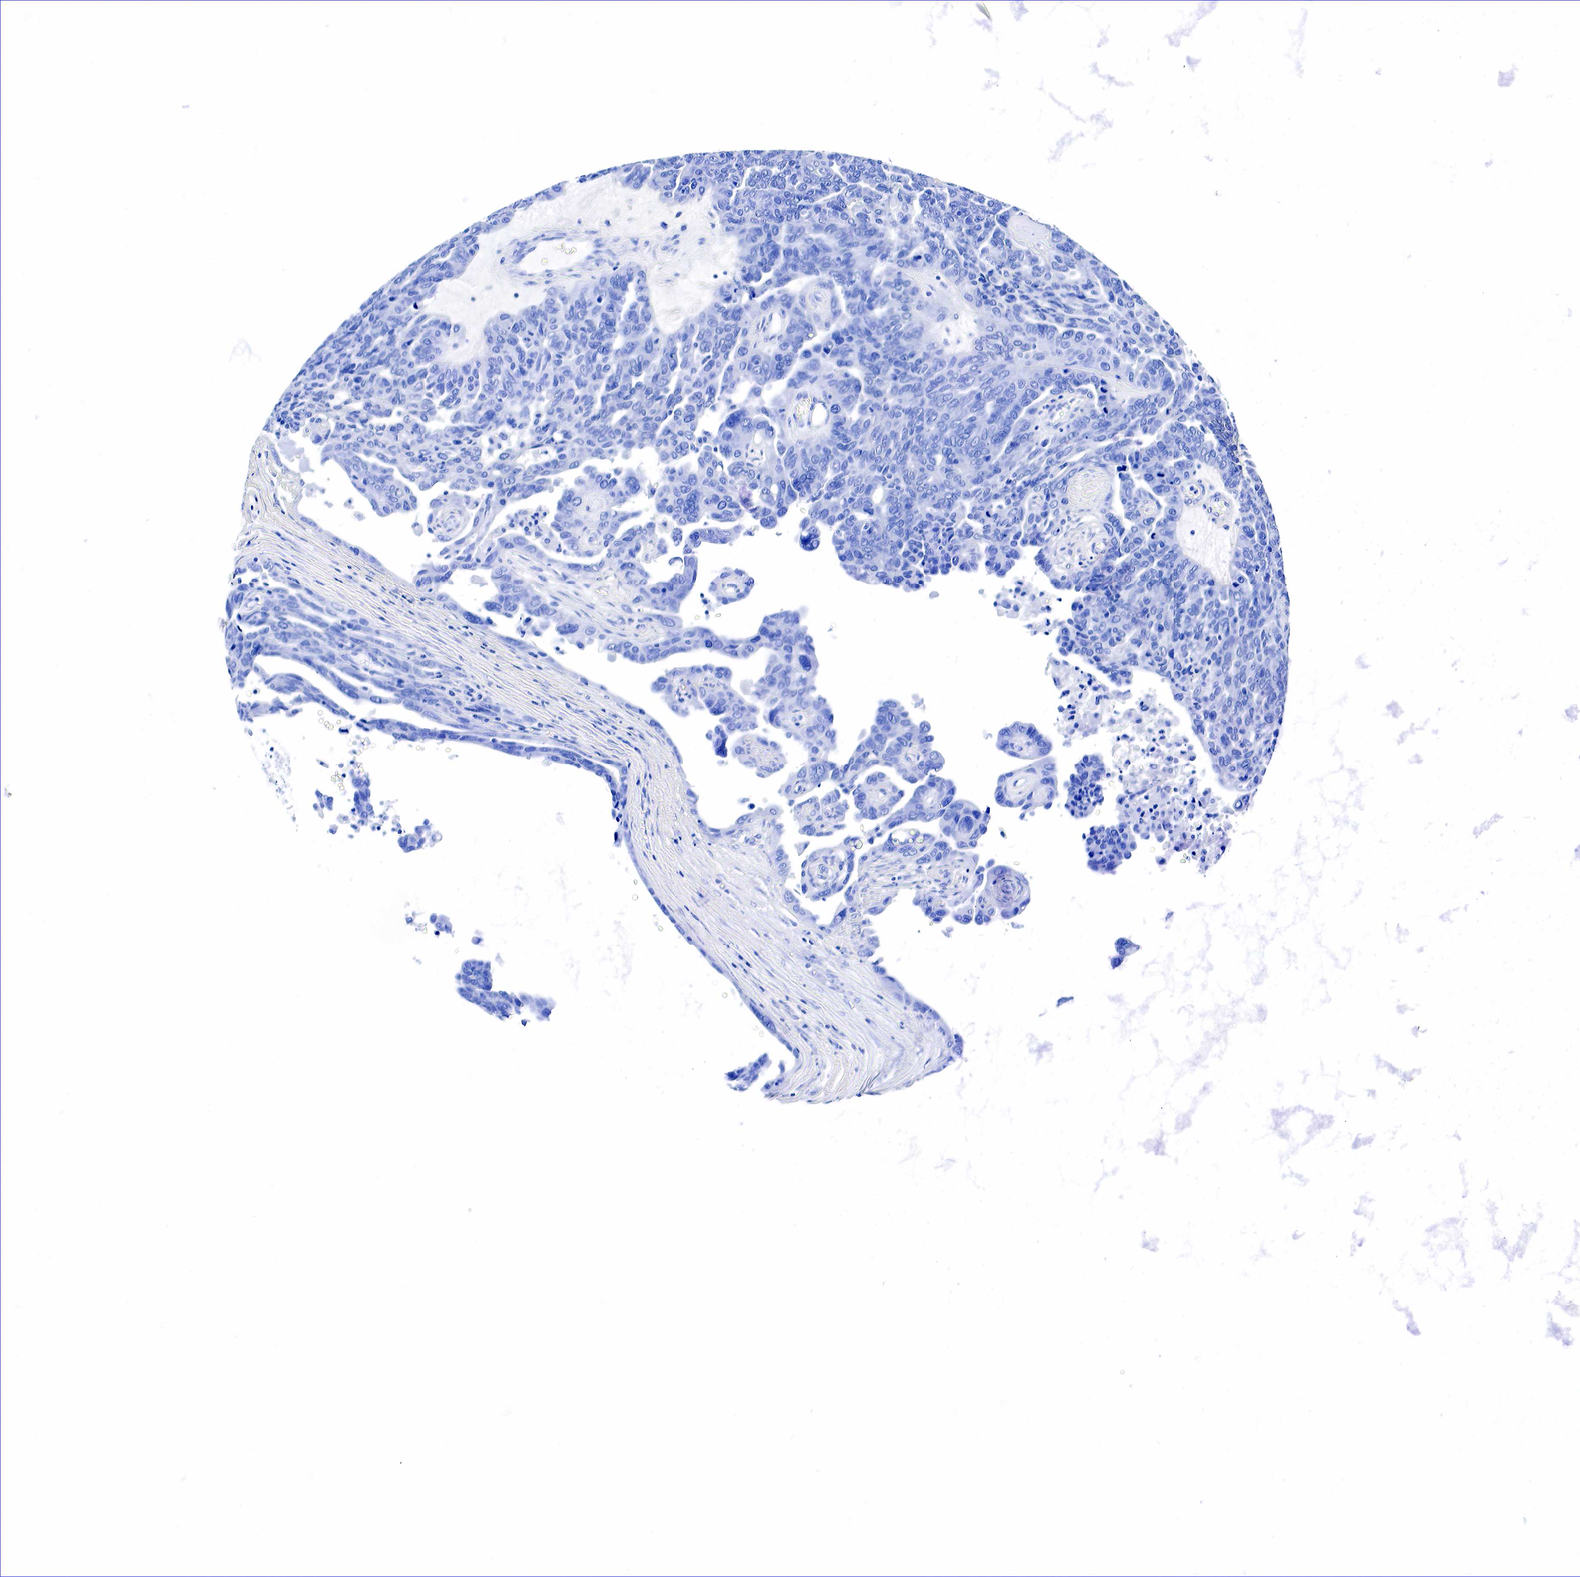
{"staining": {"intensity": "negative", "quantity": "none", "location": "none"}, "tissue": "ovarian cancer", "cell_type": "Tumor cells", "image_type": "cancer", "snomed": [{"axis": "morphology", "description": "Cystadenocarcinoma, serous, NOS"}, {"axis": "topography", "description": "Ovary"}], "caption": "Immunohistochemistry (IHC) micrograph of ovarian cancer (serous cystadenocarcinoma) stained for a protein (brown), which demonstrates no positivity in tumor cells.", "gene": "GAST", "patient": {"sex": "female", "age": 64}}